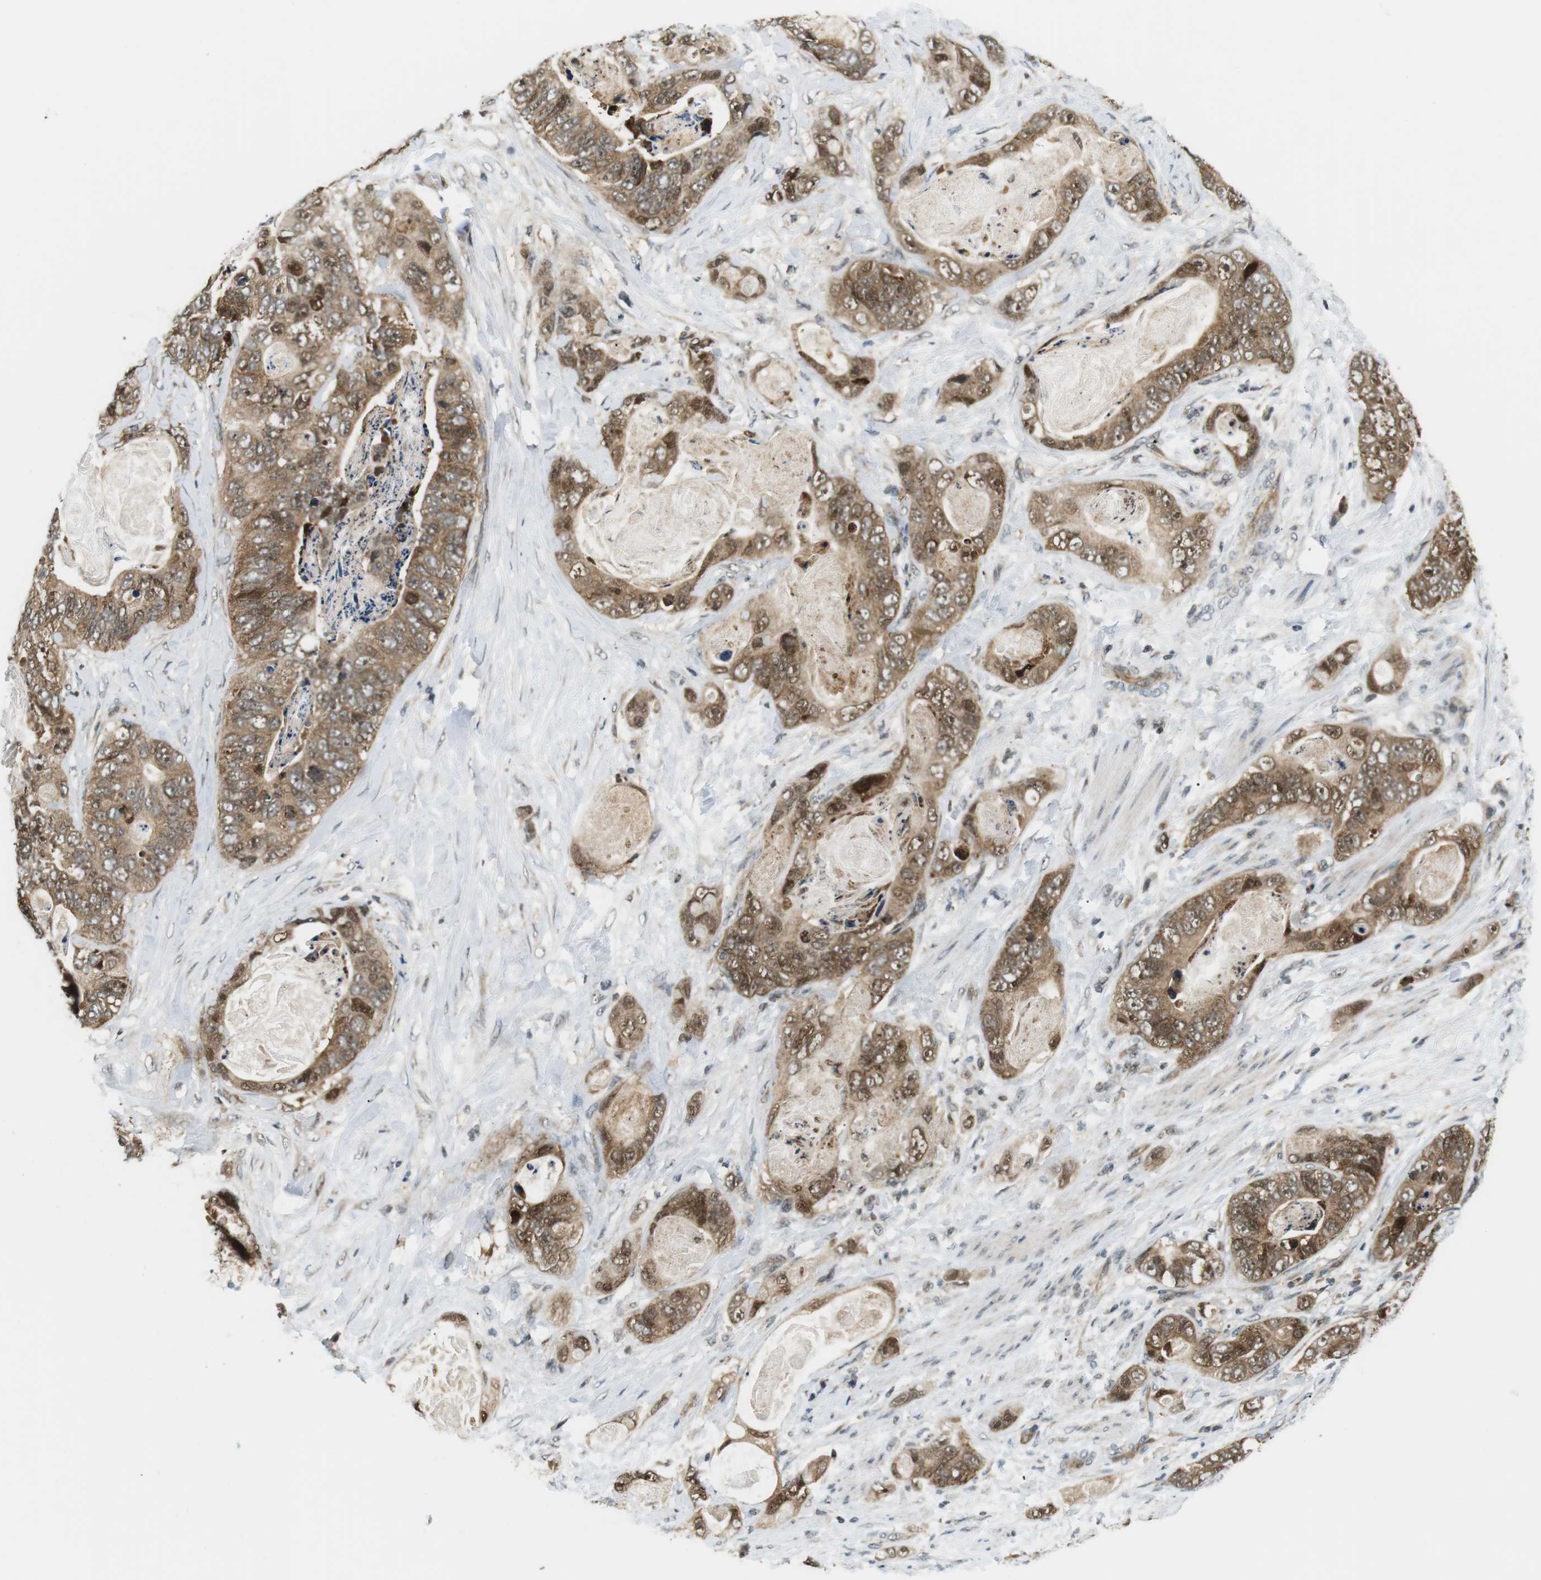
{"staining": {"intensity": "moderate", "quantity": ">75%", "location": "cytoplasmic/membranous"}, "tissue": "stomach cancer", "cell_type": "Tumor cells", "image_type": "cancer", "snomed": [{"axis": "morphology", "description": "Adenocarcinoma, NOS"}, {"axis": "topography", "description": "Stomach"}], "caption": "Immunohistochemical staining of human adenocarcinoma (stomach) reveals moderate cytoplasmic/membranous protein staining in approximately >75% of tumor cells. (DAB (3,3'-diaminobenzidine) IHC with brightfield microscopy, high magnification).", "gene": "CSNK2B", "patient": {"sex": "female", "age": 89}}